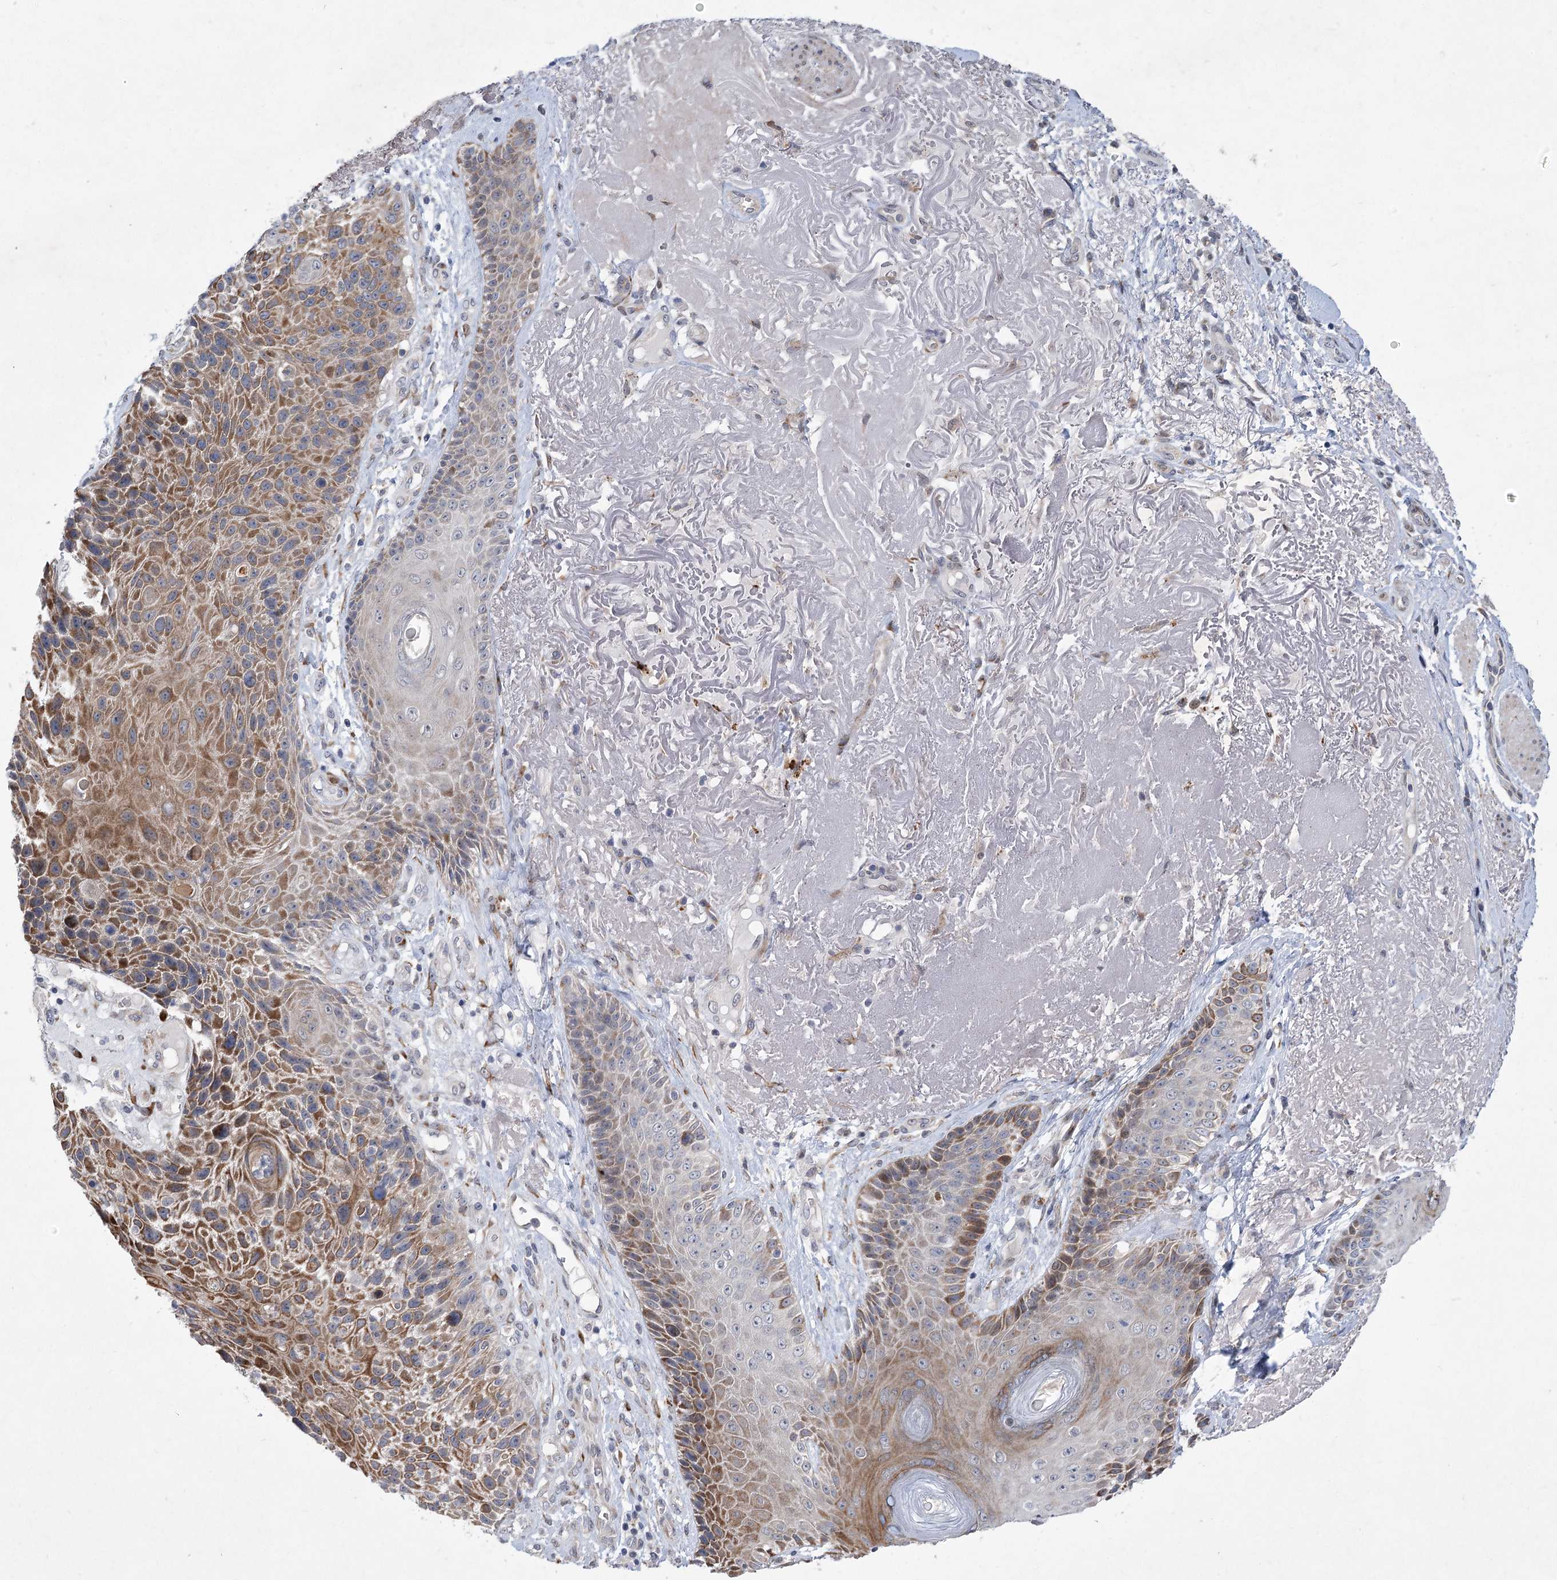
{"staining": {"intensity": "moderate", "quantity": ">75%", "location": "cytoplasmic/membranous"}, "tissue": "skin cancer", "cell_type": "Tumor cells", "image_type": "cancer", "snomed": [{"axis": "morphology", "description": "Squamous cell carcinoma, NOS"}, {"axis": "topography", "description": "Skin"}], "caption": "Squamous cell carcinoma (skin) tissue displays moderate cytoplasmic/membranous staining in approximately >75% of tumor cells", "gene": "GCNT4", "patient": {"sex": "female", "age": 88}}